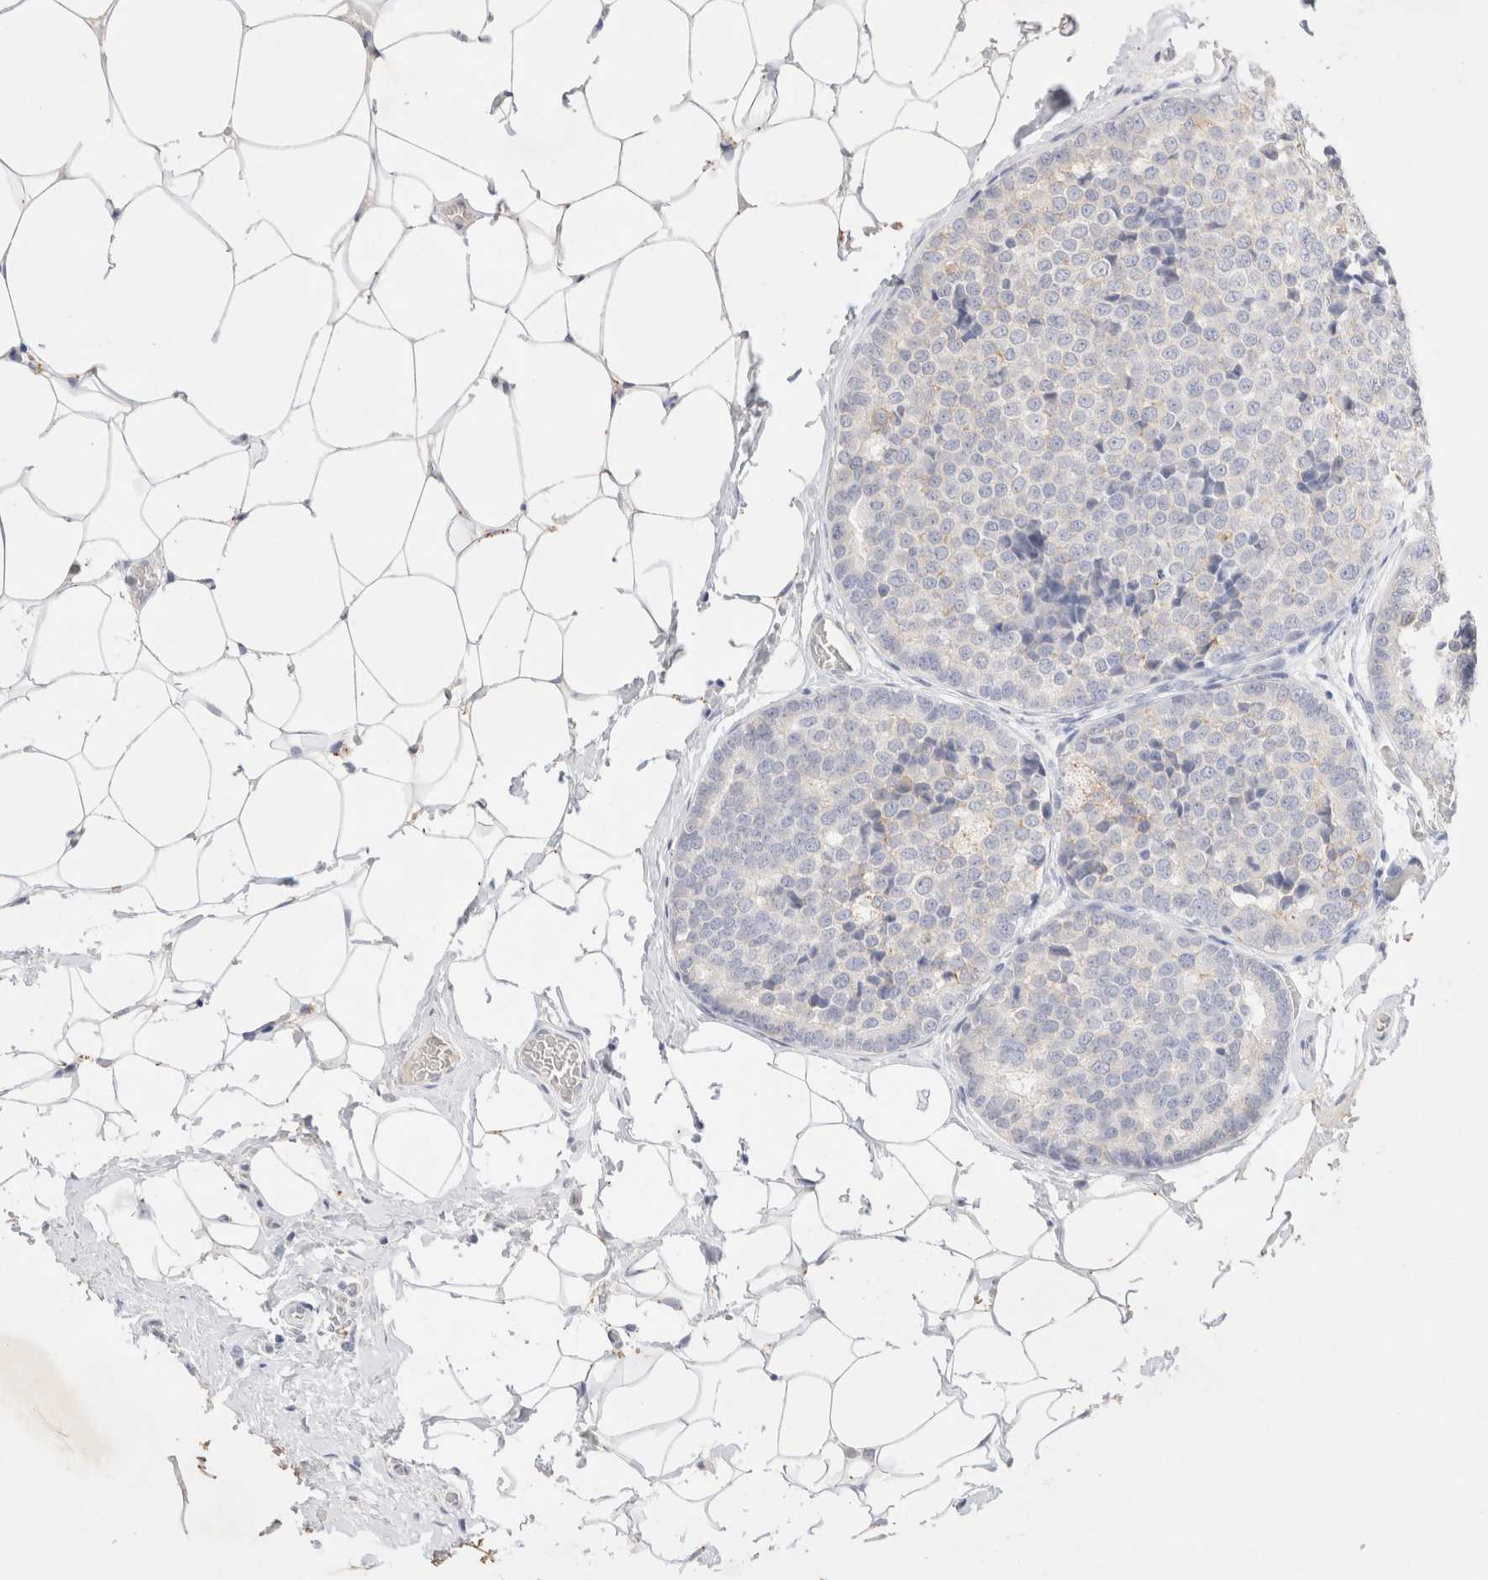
{"staining": {"intensity": "negative", "quantity": "none", "location": "none"}, "tissue": "breast cancer", "cell_type": "Tumor cells", "image_type": "cancer", "snomed": [{"axis": "morphology", "description": "Normal tissue, NOS"}, {"axis": "morphology", "description": "Duct carcinoma"}, {"axis": "topography", "description": "Breast"}], "caption": "The photomicrograph displays no staining of tumor cells in infiltrating ductal carcinoma (breast).", "gene": "EPCAM", "patient": {"sex": "female", "age": 43}}